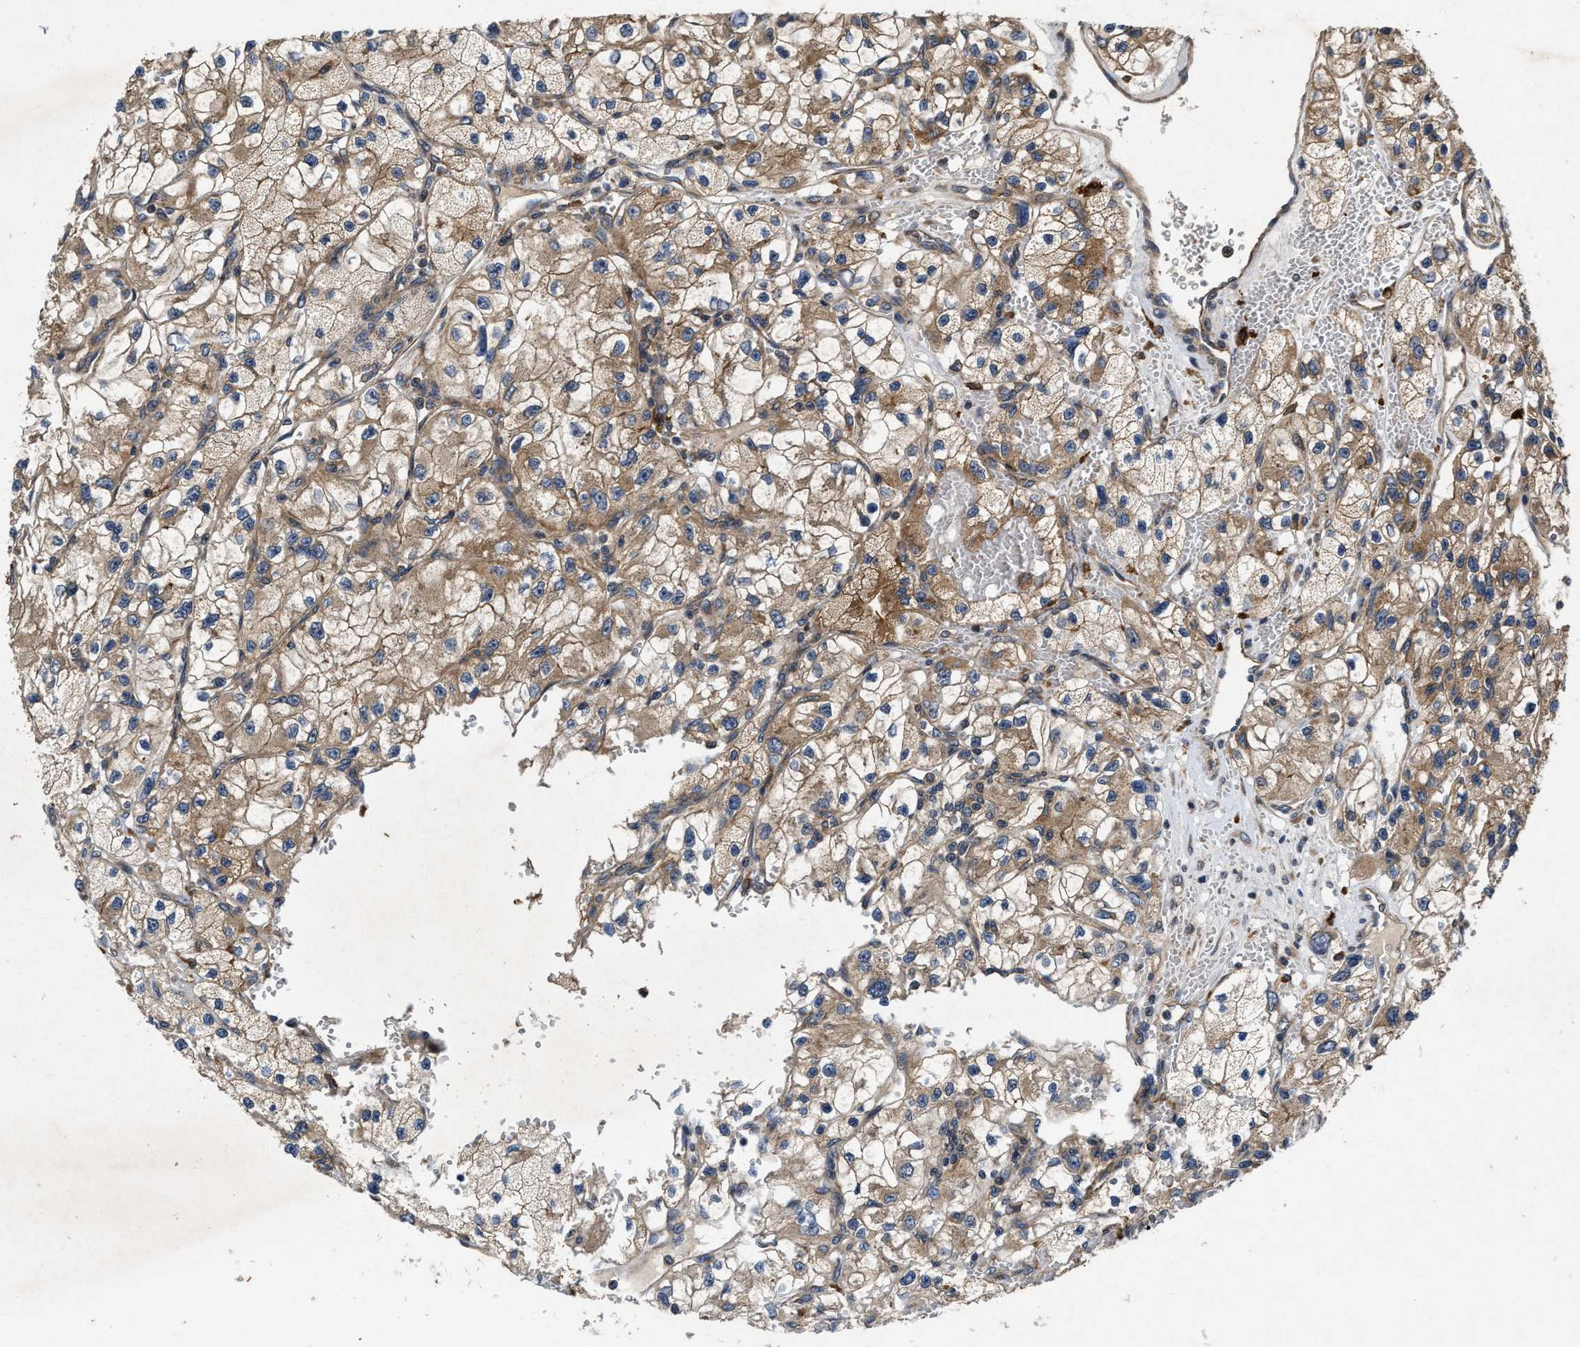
{"staining": {"intensity": "weak", "quantity": ">75%", "location": "cytoplasmic/membranous"}, "tissue": "renal cancer", "cell_type": "Tumor cells", "image_type": "cancer", "snomed": [{"axis": "morphology", "description": "Adenocarcinoma, NOS"}, {"axis": "topography", "description": "Kidney"}], "caption": "Renal adenocarcinoma stained with IHC displays weak cytoplasmic/membranous expression in about >75% of tumor cells.", "gene": "EFNA4", "patient": {"sex": "female", "age": 57}}